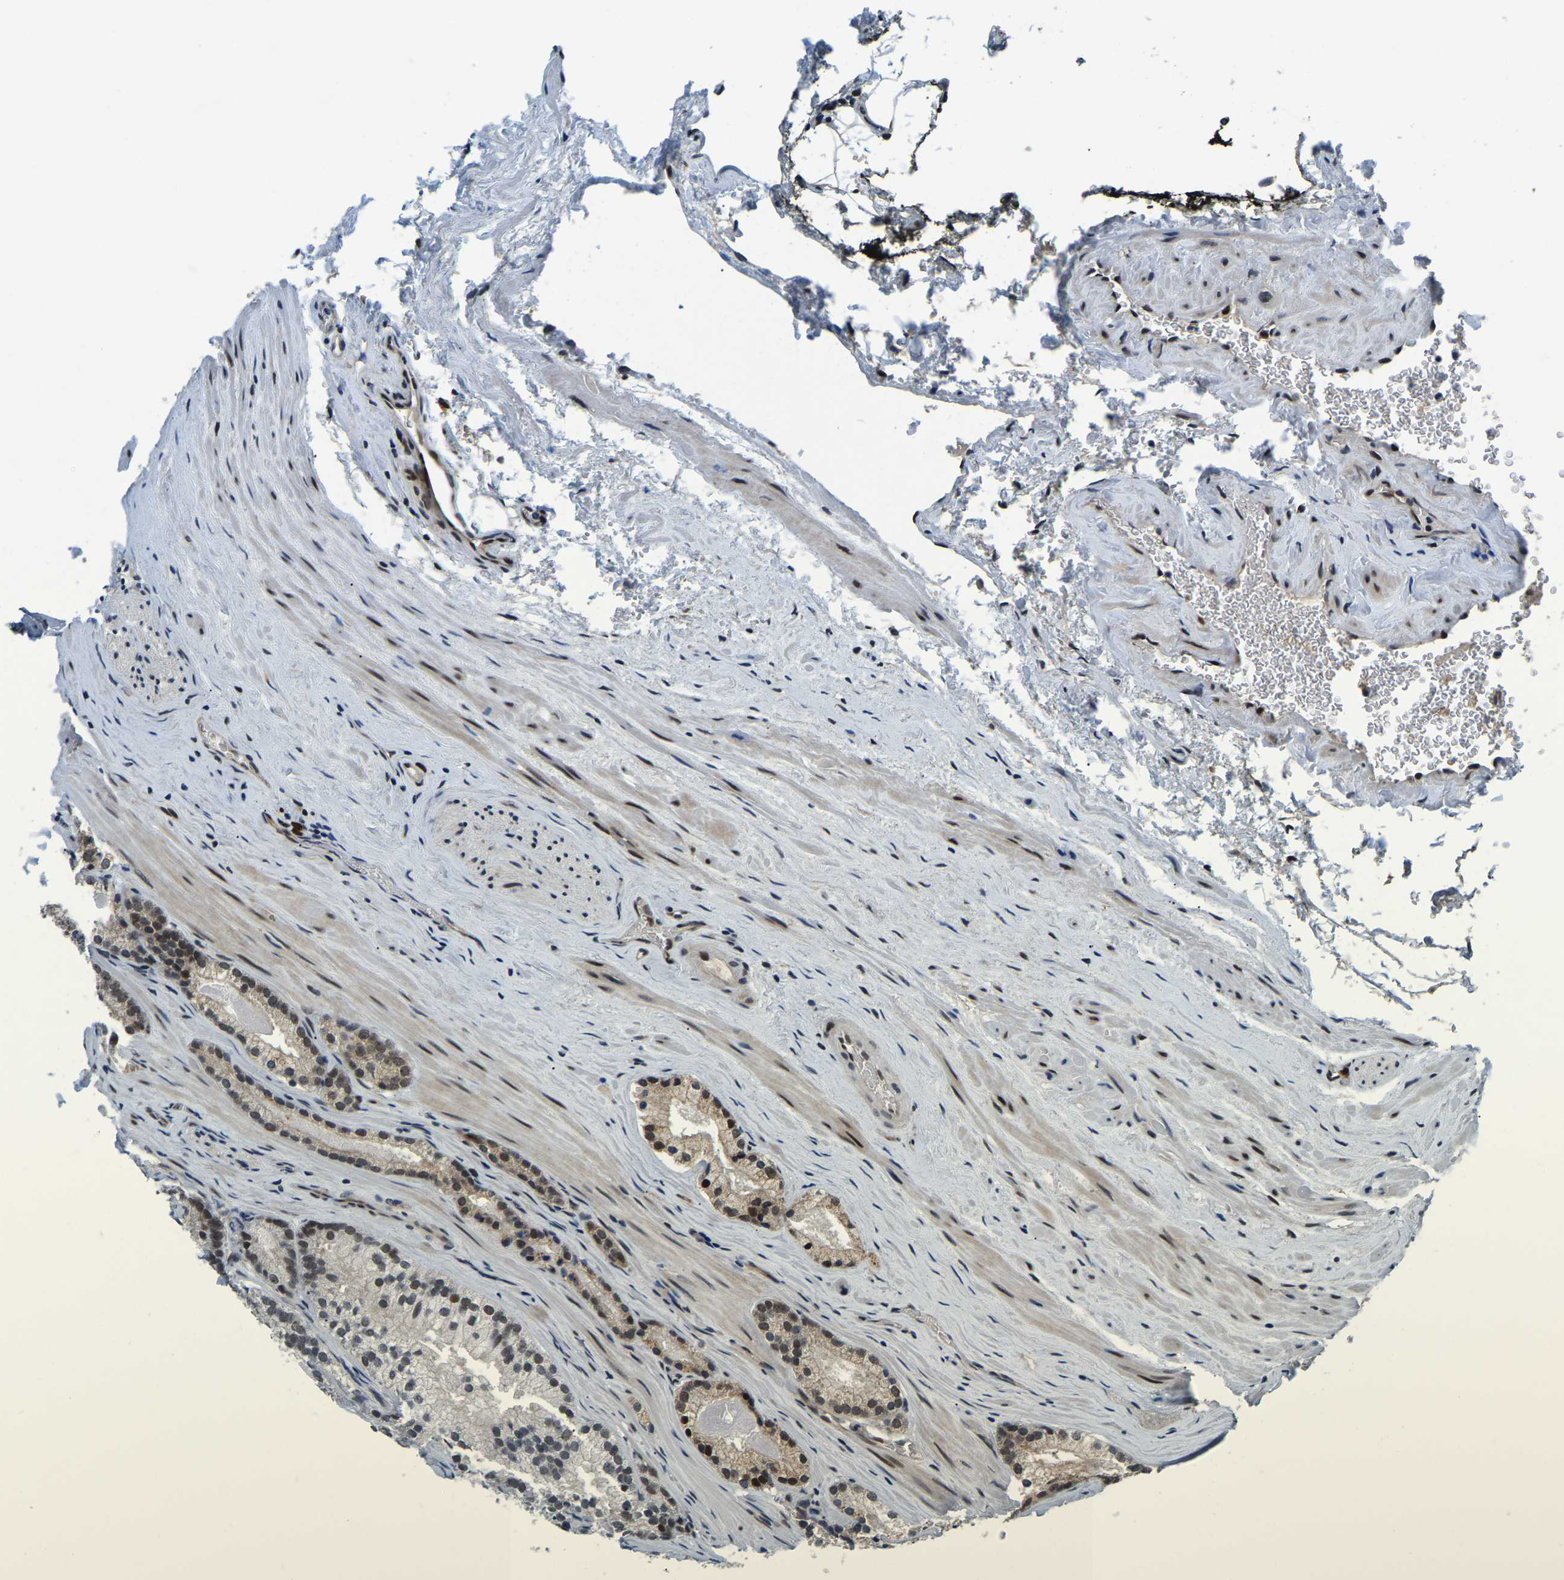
{"staining": {"intensity": "moderate", "quantity": ">75%", "location": "nuclear"}, "tissue": "prostate cancer", "cell_type": "Tumor cells", "image_type": "cancer", "snomed": [{"axis": "morphology", "description": "Adenocarcinoma, Low grade"}, {"axis": "topography", "description": "Prostate"}], "caption": "IHC micrograph of neoplastic tissue: human prostate cancer (low-grade adenocarcinoma) stained using IHC exhibits medium levels of moderate protein expression localized specifically in the nuclear of tumor cells, appearing as a nuclear brown color.", "gene": "ING2", "patient": {"sex": "male", "age": 59}}